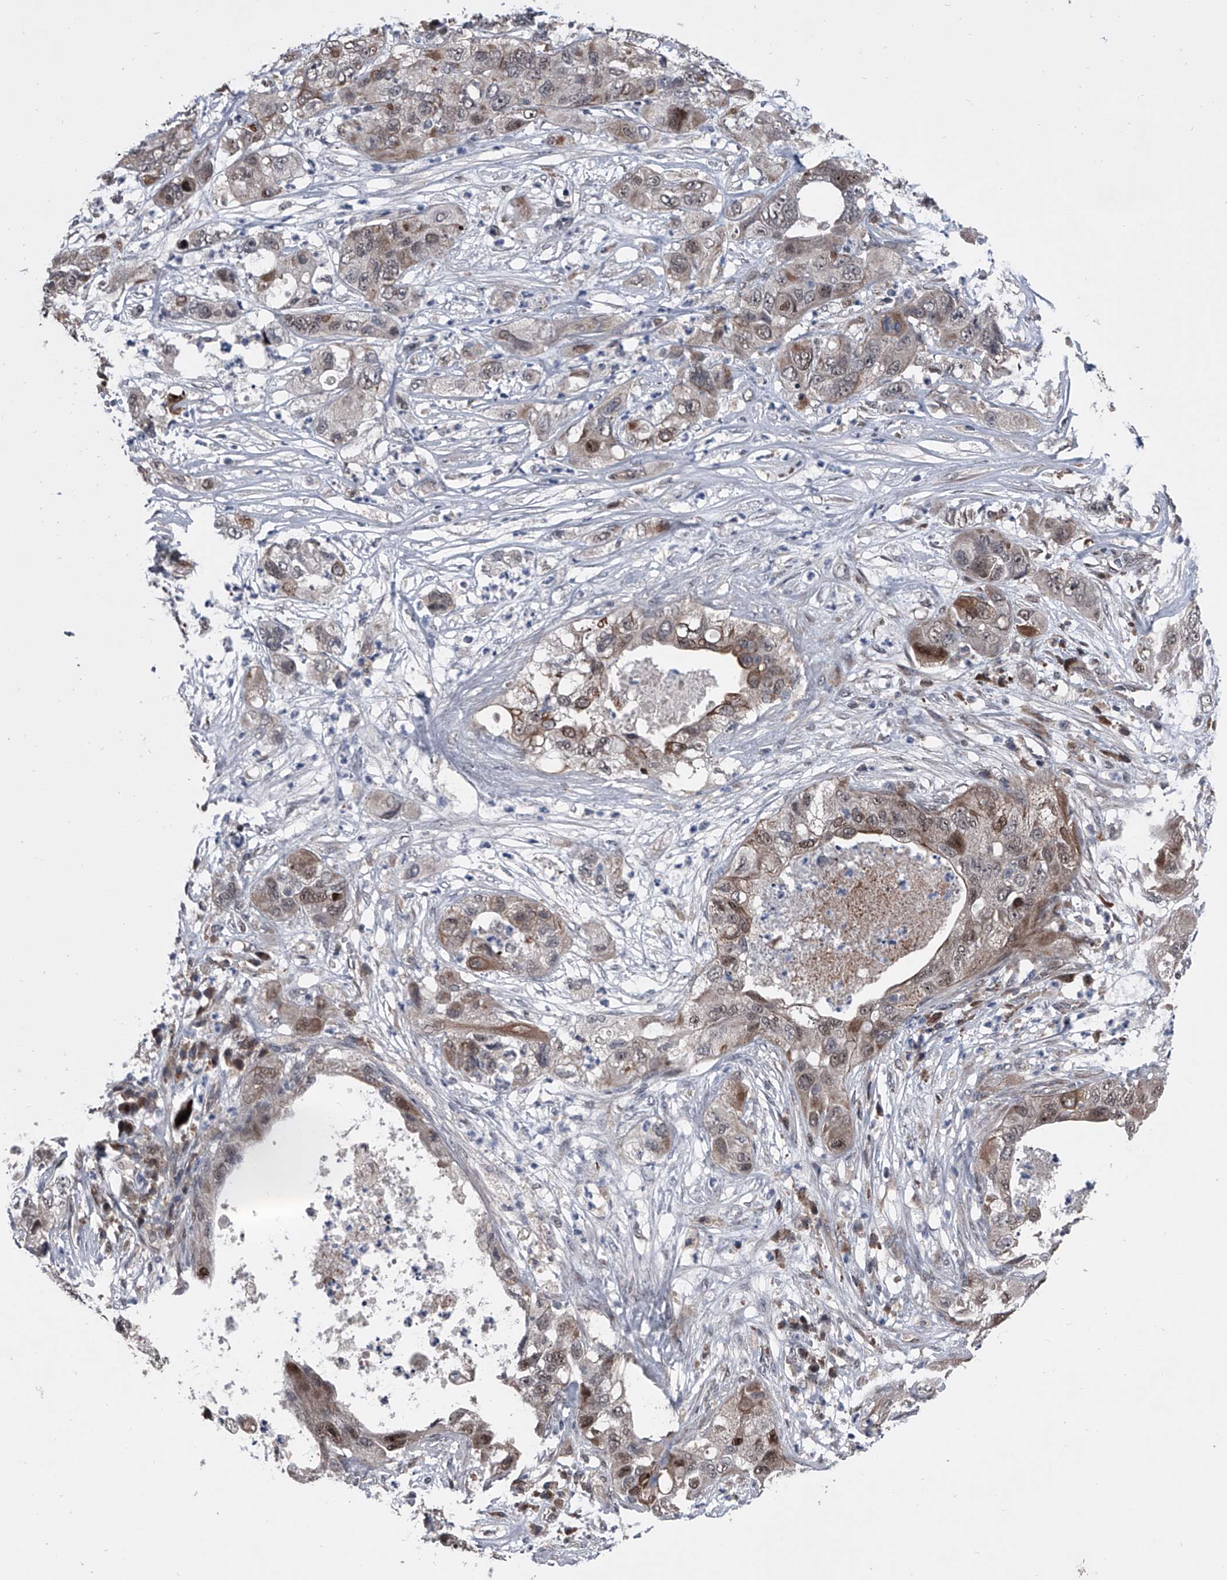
{"staining": {"intensity": "moderate", "quantity": "25%-75%", "location": "cytoplasmic/membranous"}, "tissue": "pancreatic cancer", "cell_type": "Tumor cells", "image_type": "cancer", "snomed": [{"axis": "morphology", "description": "Adenocarcinoma, NOS"}, {"axis": "topography", "description": "Pancreas"}], "caption": "This is a photomicrograph of immunohistochemistry (IHC) staining of pancreatic adenocarcinoma, which shows moderate expression in the cytoplasmic/membranous of tumor cells.", "gene": "ELK4", "patient": {"sex": "female", "age": 78}}